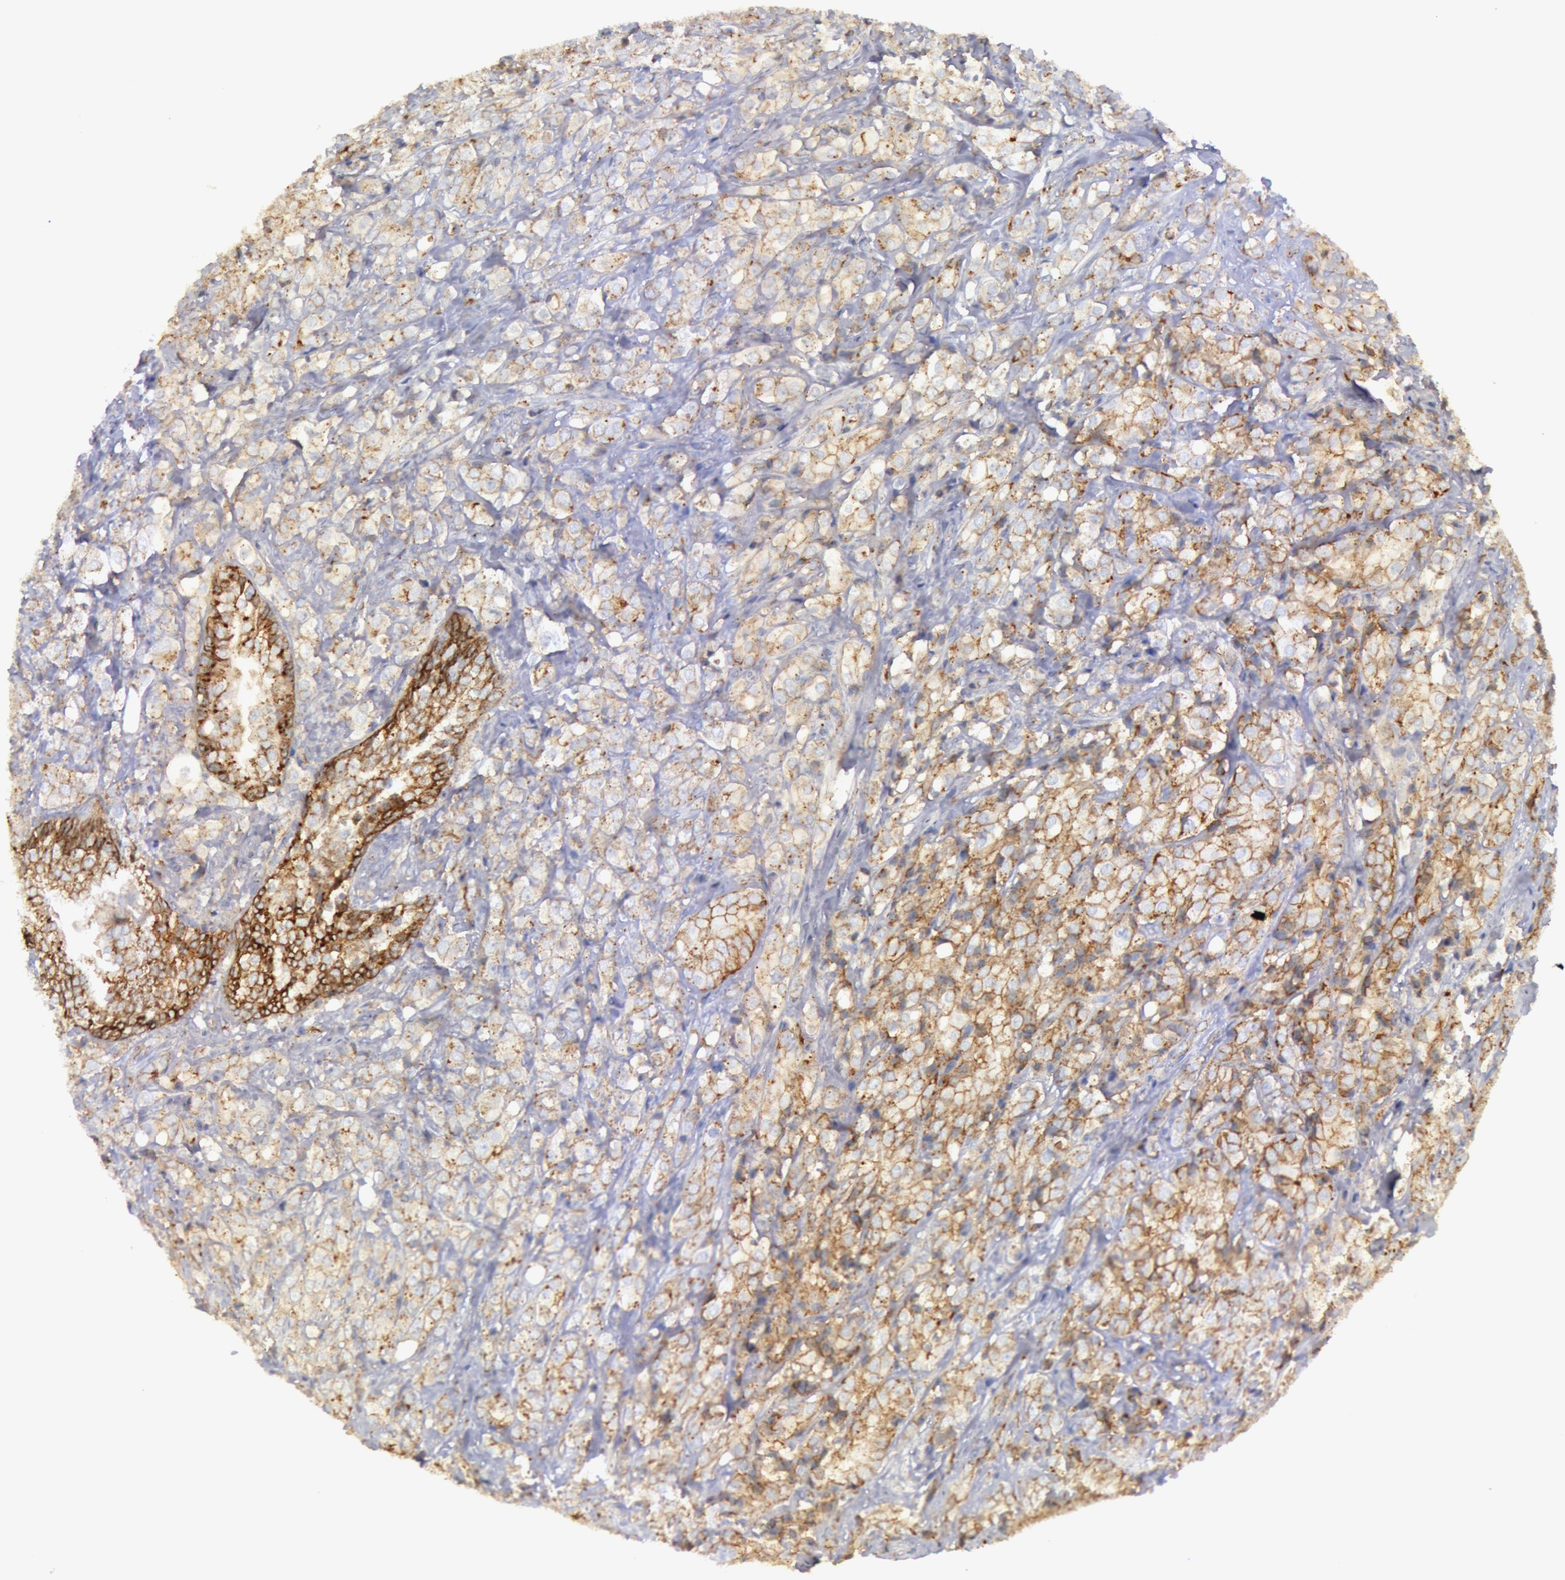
{"staining": {"intensity": "moderate", "quantity": ">75%", "location": "cytoplasmic/membranous"}, "tissue": "prostate cancer", "cell_type": "Tumor cells", "image_type": "cancer", "snomed": [{"axis": "morphology", "description": "Adenocarcinoma, High grade"}, {"axis": "topography", "description": "Prostate"}], "caption": "Protein staining of prostate cancer tissue exhibits moderate cytoplasmic/membranous staining in about >75% of tumor cells.", "gene": "FLOT2", "patient": {"sex": "male", "age": 68}}